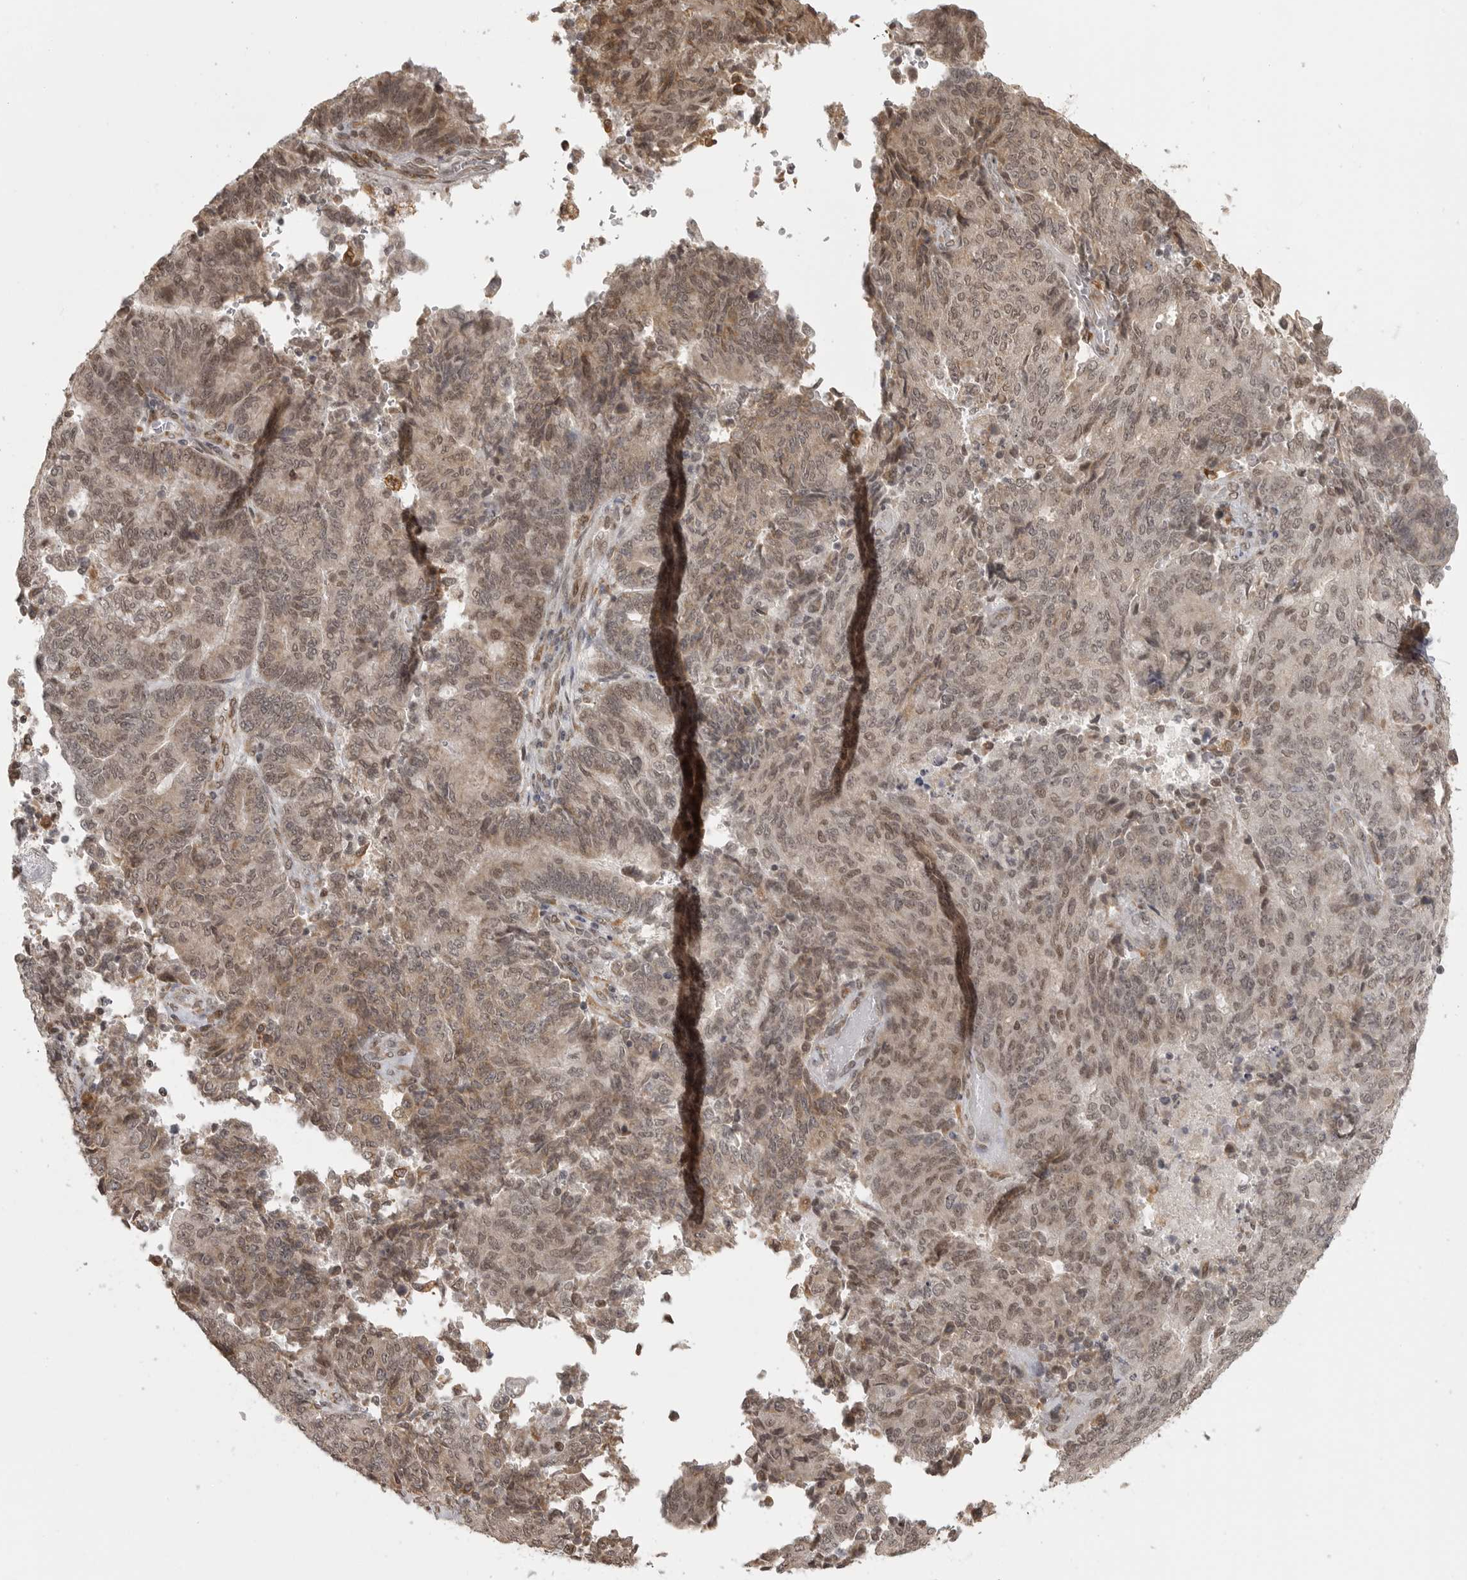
{"staining": {"intensity": "weak", "quantity": ">75%", "location": "nuclear"}, "tissue": "endometrial cancer", "cell_type": "Tumor cells", "image_type": "cancer", "snomed": [{"axis": "morphology", "description": "Adenocarcinoma, NOS"}, {"axis": "topography", "description": "Endometrium"}], "caption": "Tumor cells show weak nuclear expression in approximately >75% of cells in adenocarcinoma (endometrial).", "gene": "ISG20L2", "patient": {"sex": "female", "age": 80}}